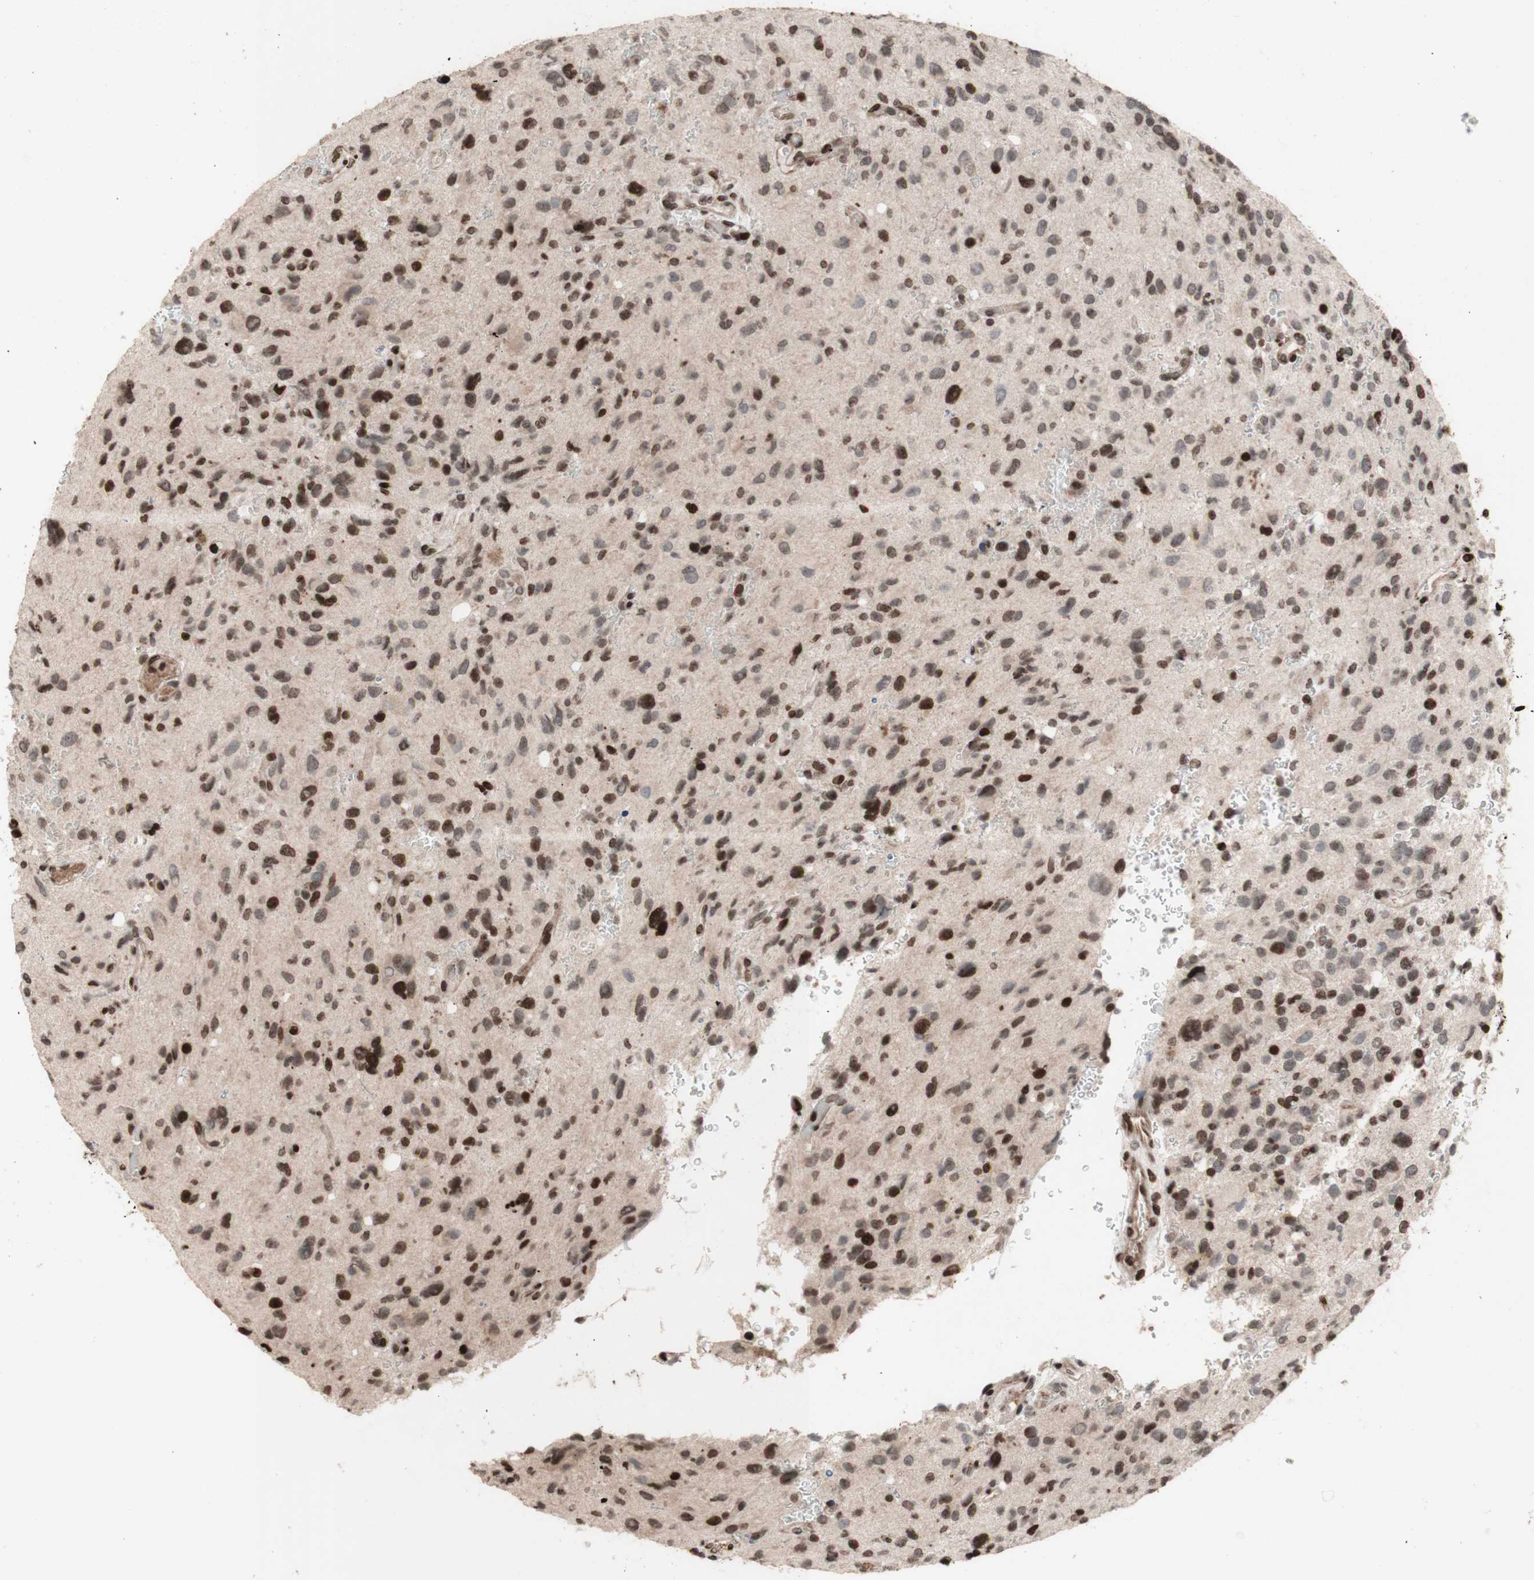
{"staining": {"intensity": "strong", "quantity": "<25%", "location": "nuclear"}, "tissue": "glioma", "cell_type": "Tumor cells", "image_type": "cancer", "snomed": [{"axis": "morphology", "description": "Glioma, malignant, High grade"}, {"axis": "topography", "description": "Brain"}], "caption": "Glioma stained for a protein (brown) demonstrates strong nuclear positive positivity in about <25% of tumor cells.", "gene": "POLA1", "patient": {"sex": "male", "age": 48}}